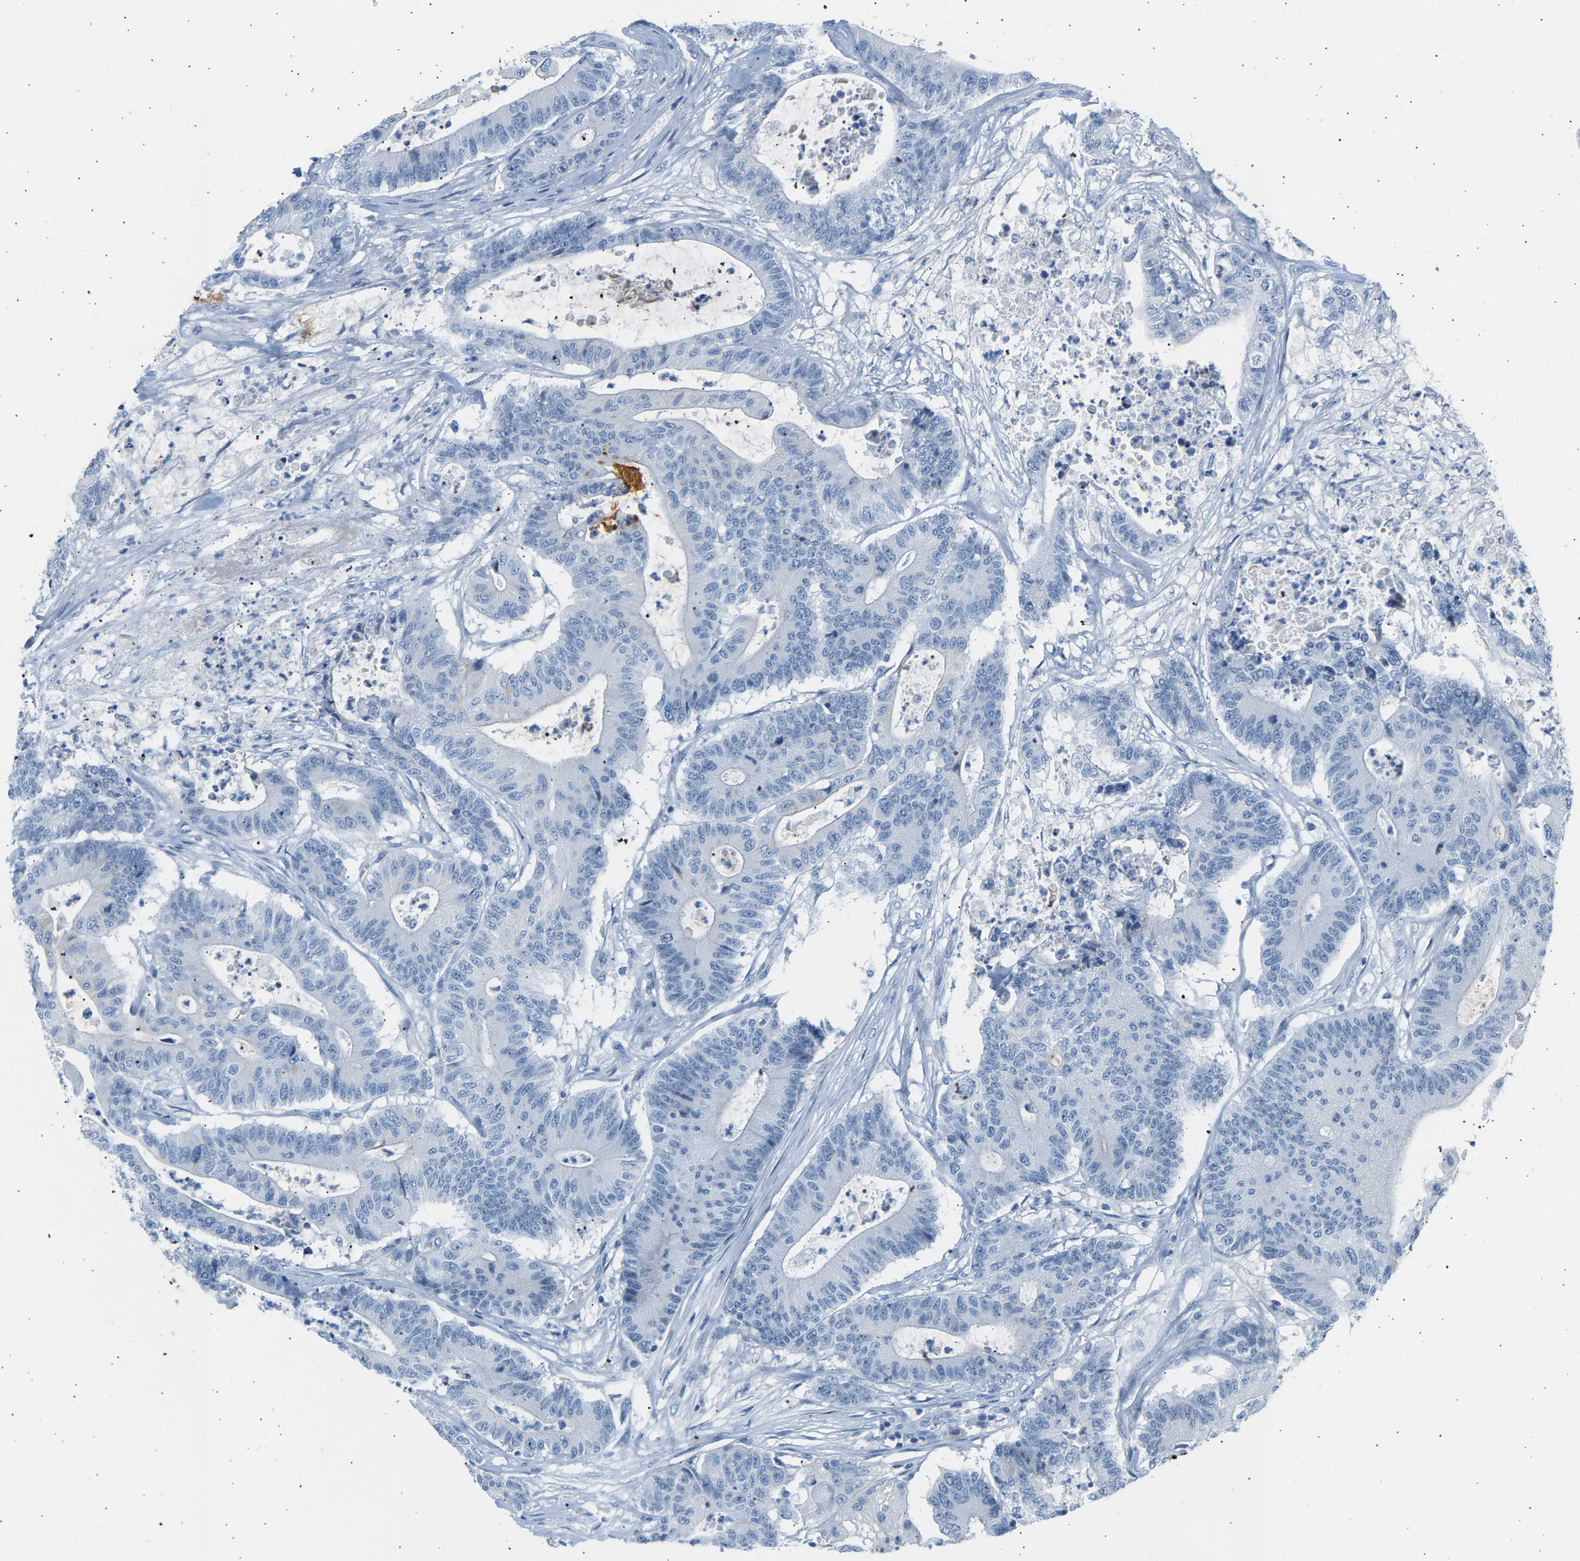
{"staining": {"intensity": "negative", "quantity": "none", "location": "none"}, "tissue": "colorectal cancer", "cell_type": "Tumor cells", "image_type": "cancer", "snomed": [{"axis": "morphology", "description": "Adenocarcinoma, NOS"}, {"axis": "topography", "description": "Colon"}], "caption": "Colorectal cancer (adenocarcinoma) stained for a protein using IHC shows no positivity tumor cells.", "gene": "GNAS", "patient": {"sex": "female", "age": 84}}